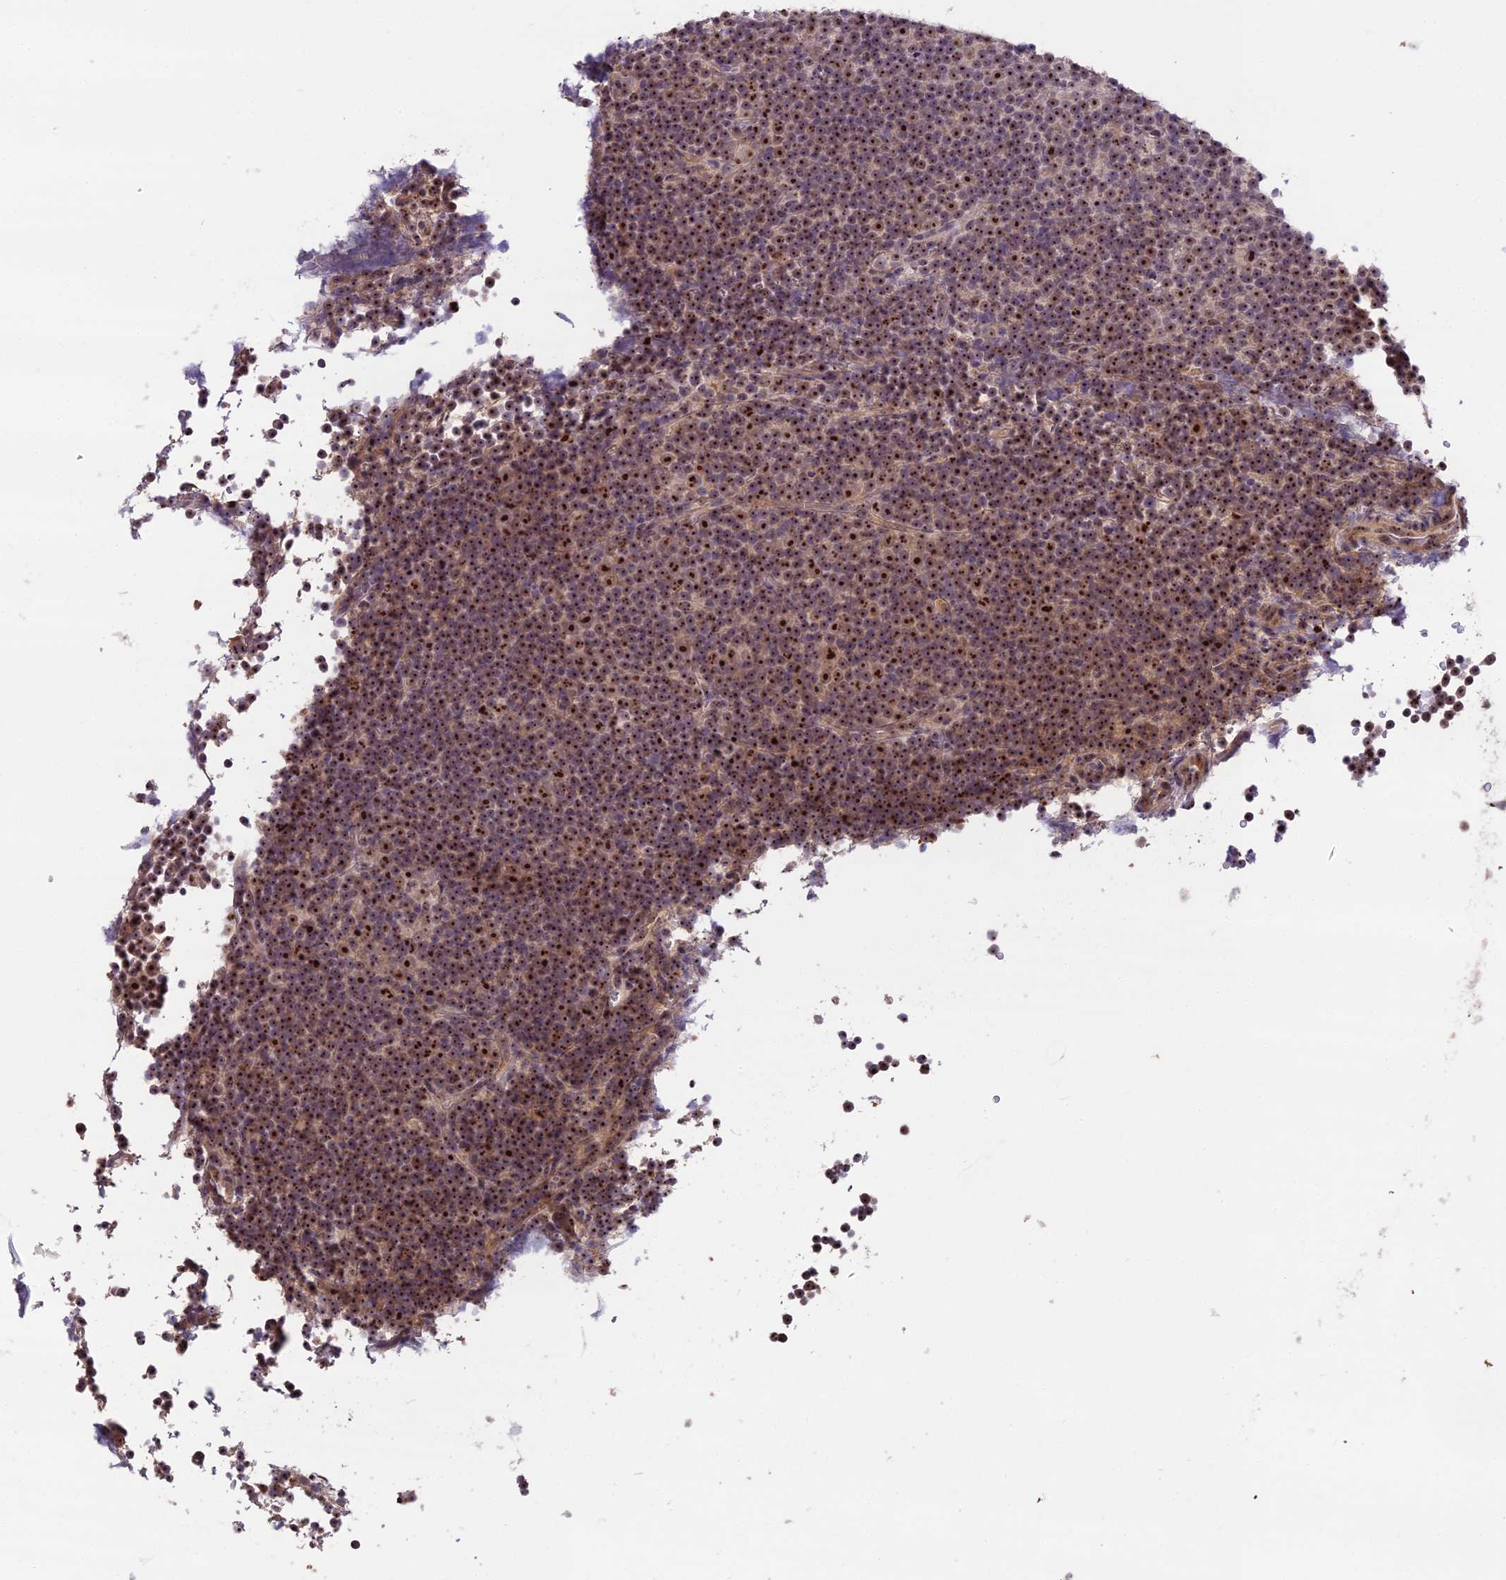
{"staining": {"intensity": "strong", "quantity": ">75%", "location": "nuclear"}, "tissue": "lymphoma", "cell_type": "Tumor cells", "image_type": "cancer", "snomed": [{"axis": "morphology", "description": "Malignant lymphoma, non-Hodgkin's type, Low grade"}, {"axis": "topography", "description": "Lymph node"}], "caption": "Immunohistochemistry staining of low-grade malignant lymphoma, non-Hodgkin's type, which displays high levels of strong nuclear positivity in about >75% of tumor cells indicating strong nuclear protein expression. The staining was performed using DAB (3,3'-diaminobenzidine) (brown) for protein detection and nuclei were counterstained in hematoxylin (blue).", "gene": "ZNF333", "patient": {"sex": "female", "age": 67}}